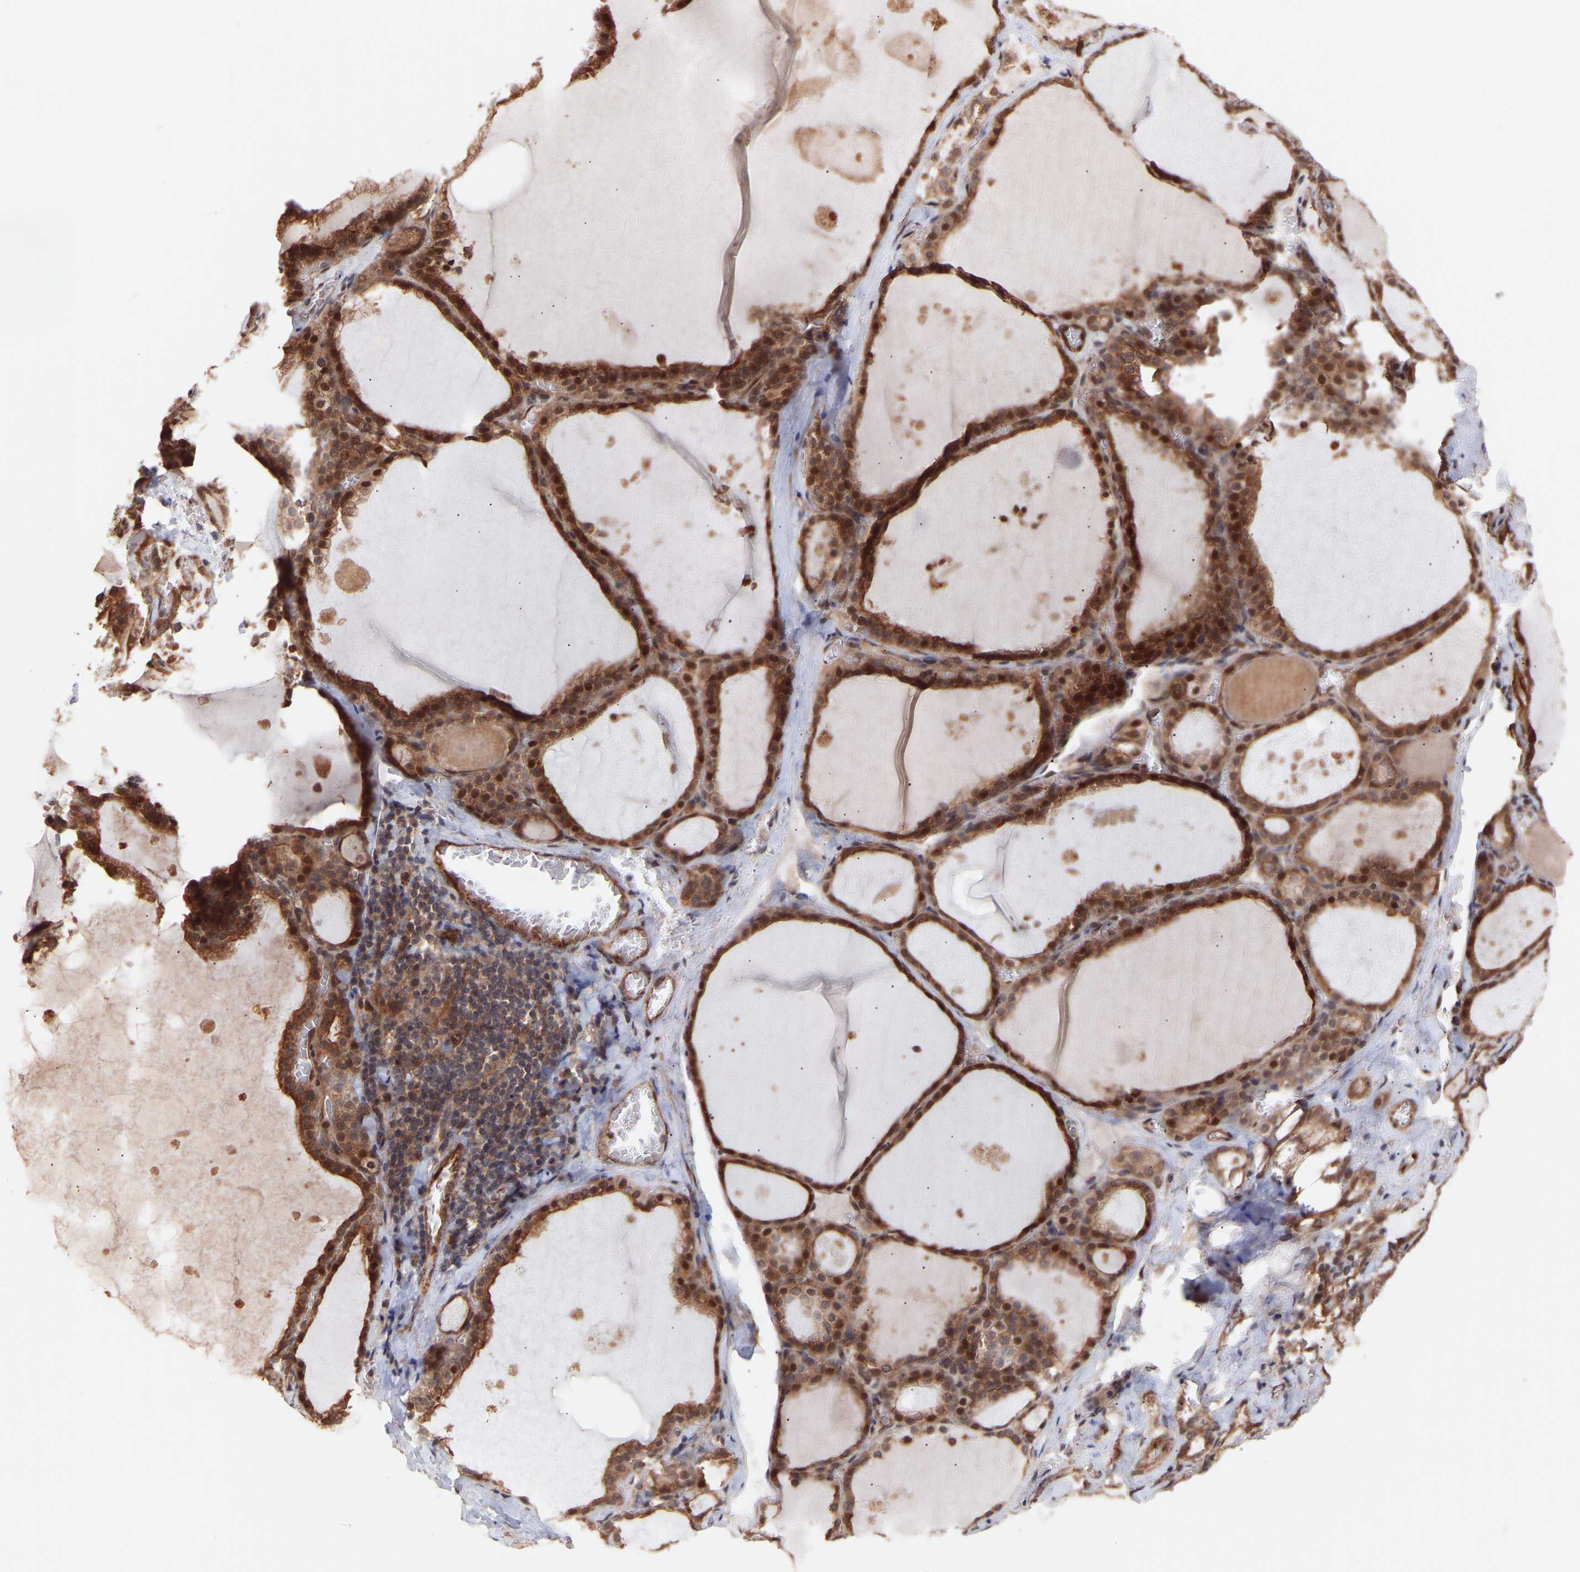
{"staining": {"intensity": "strong", "quantity": ">75%", "location": "cytoplasmic/membranous"}, "tissue": "thyroid gland", "cell_type": "Glandular cells", "image_type": "normal", "snomed": [{"axis": "morphology", "description": "Normal tissue, NOS"}, {"axis": "topography", "description": "Thyroid gland"}], "caption": "Immunohistochemical staining of normal human thyroid gland demonstrates strong cytoplasmic/membranous protein positivity in about >75% of glandular cells.", "gene": "PDLIM5", "patient": {"sex": "male", "age": 56}}